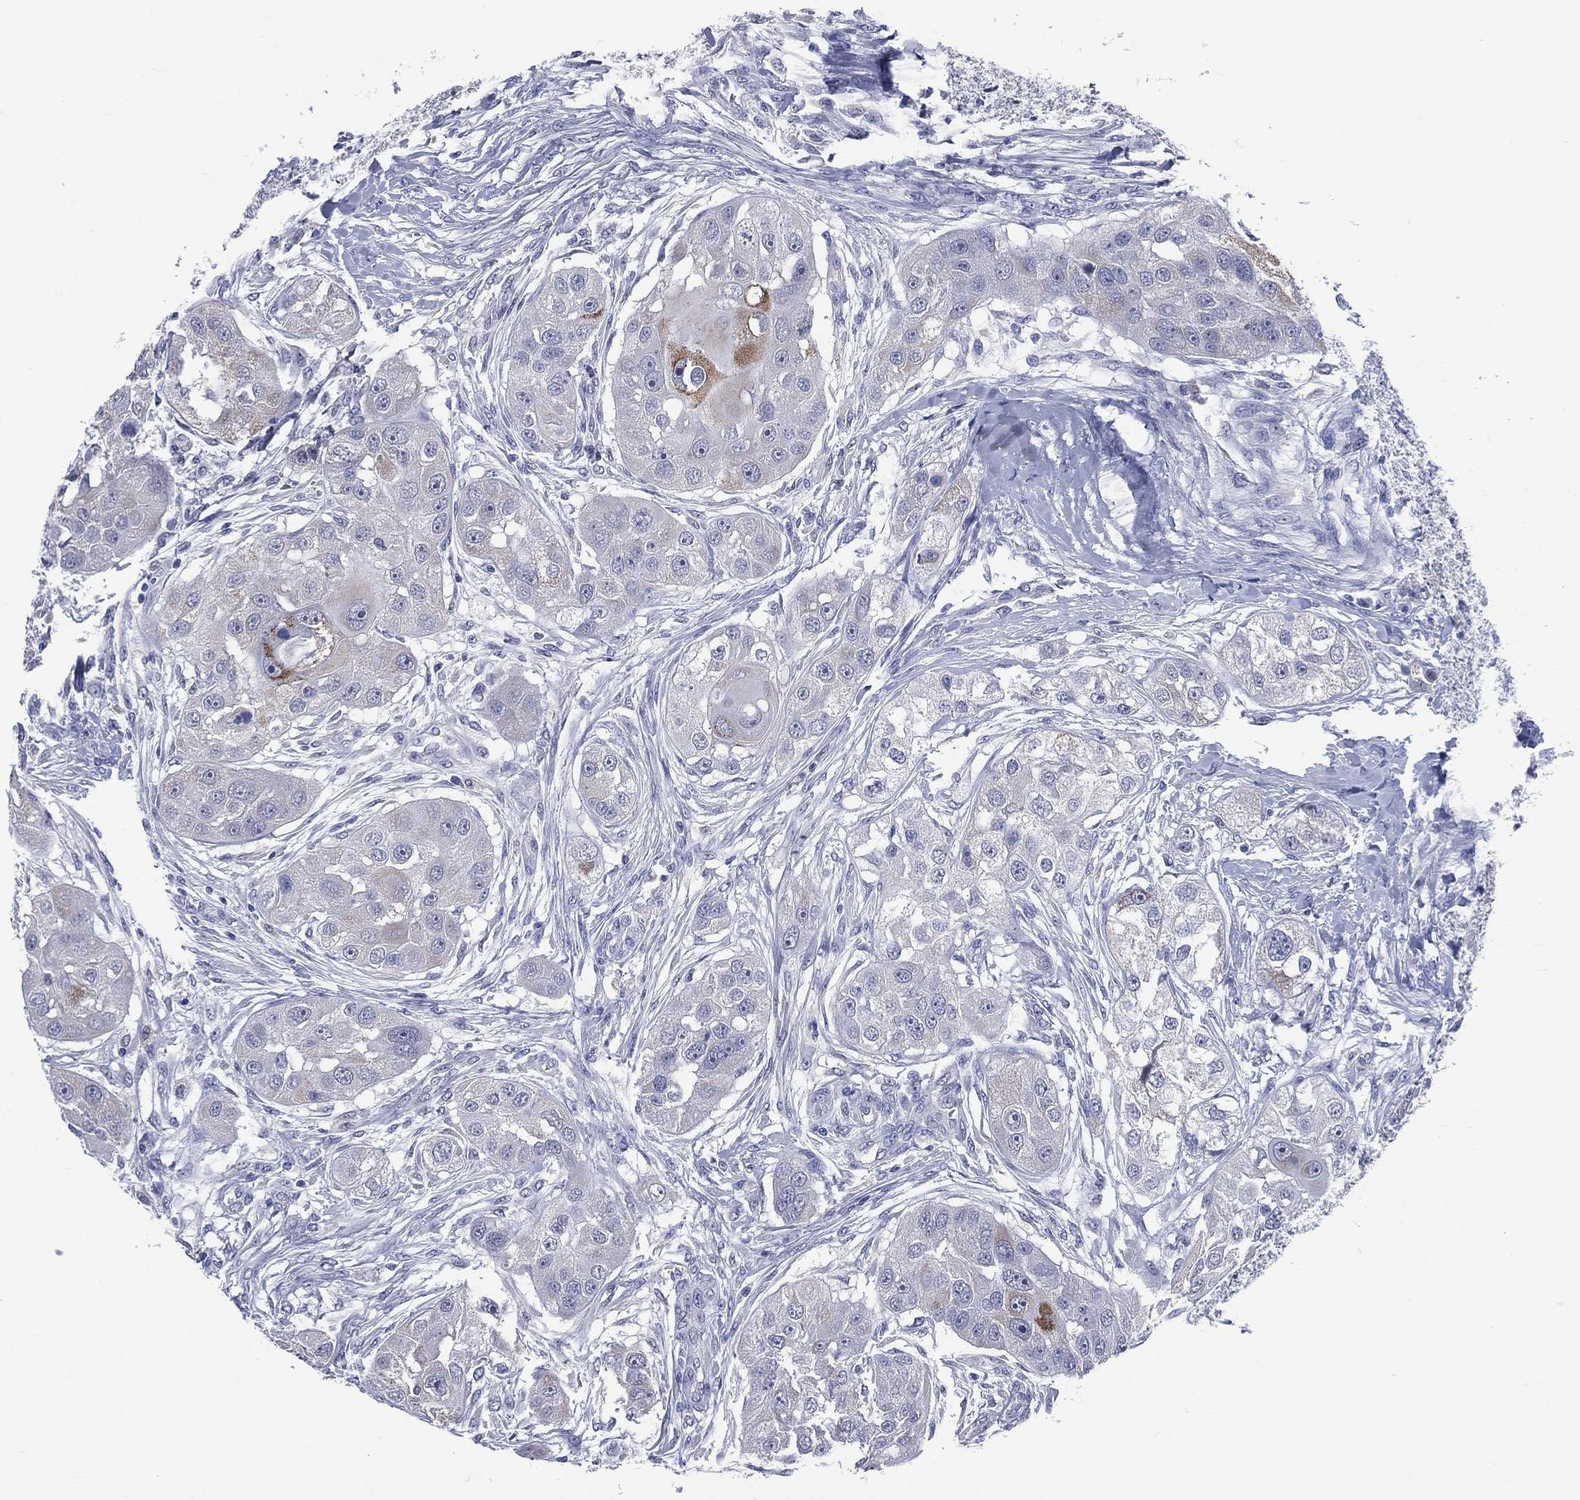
{"staining": {"intensity": "weak", "quantity": "<25%", "location": "cytoplasmic/membranous"}, "tissue": "head and neck cancer", "cell_type": "Tumor cells", "image_type": "cancer", "snomed": [{"axis": "morphology", "description": "Normal tissue, NOS"}, {"axis": "morphology", "description": "Squamous cell carcinoma, NOS"}, {"axis": "topography", "description": "Skeletal muscle"}, {"axis": "topography", "description": "Head-Neck"}], "caption": "High power microscopy histopathology image of an IHC histopathology image of head and neck cancer (squamous cell carcinoma), revealing no significant positivity in tumor cells.", "gene": "AKAP3", "patient": {"sex": "male", "age": 51}}